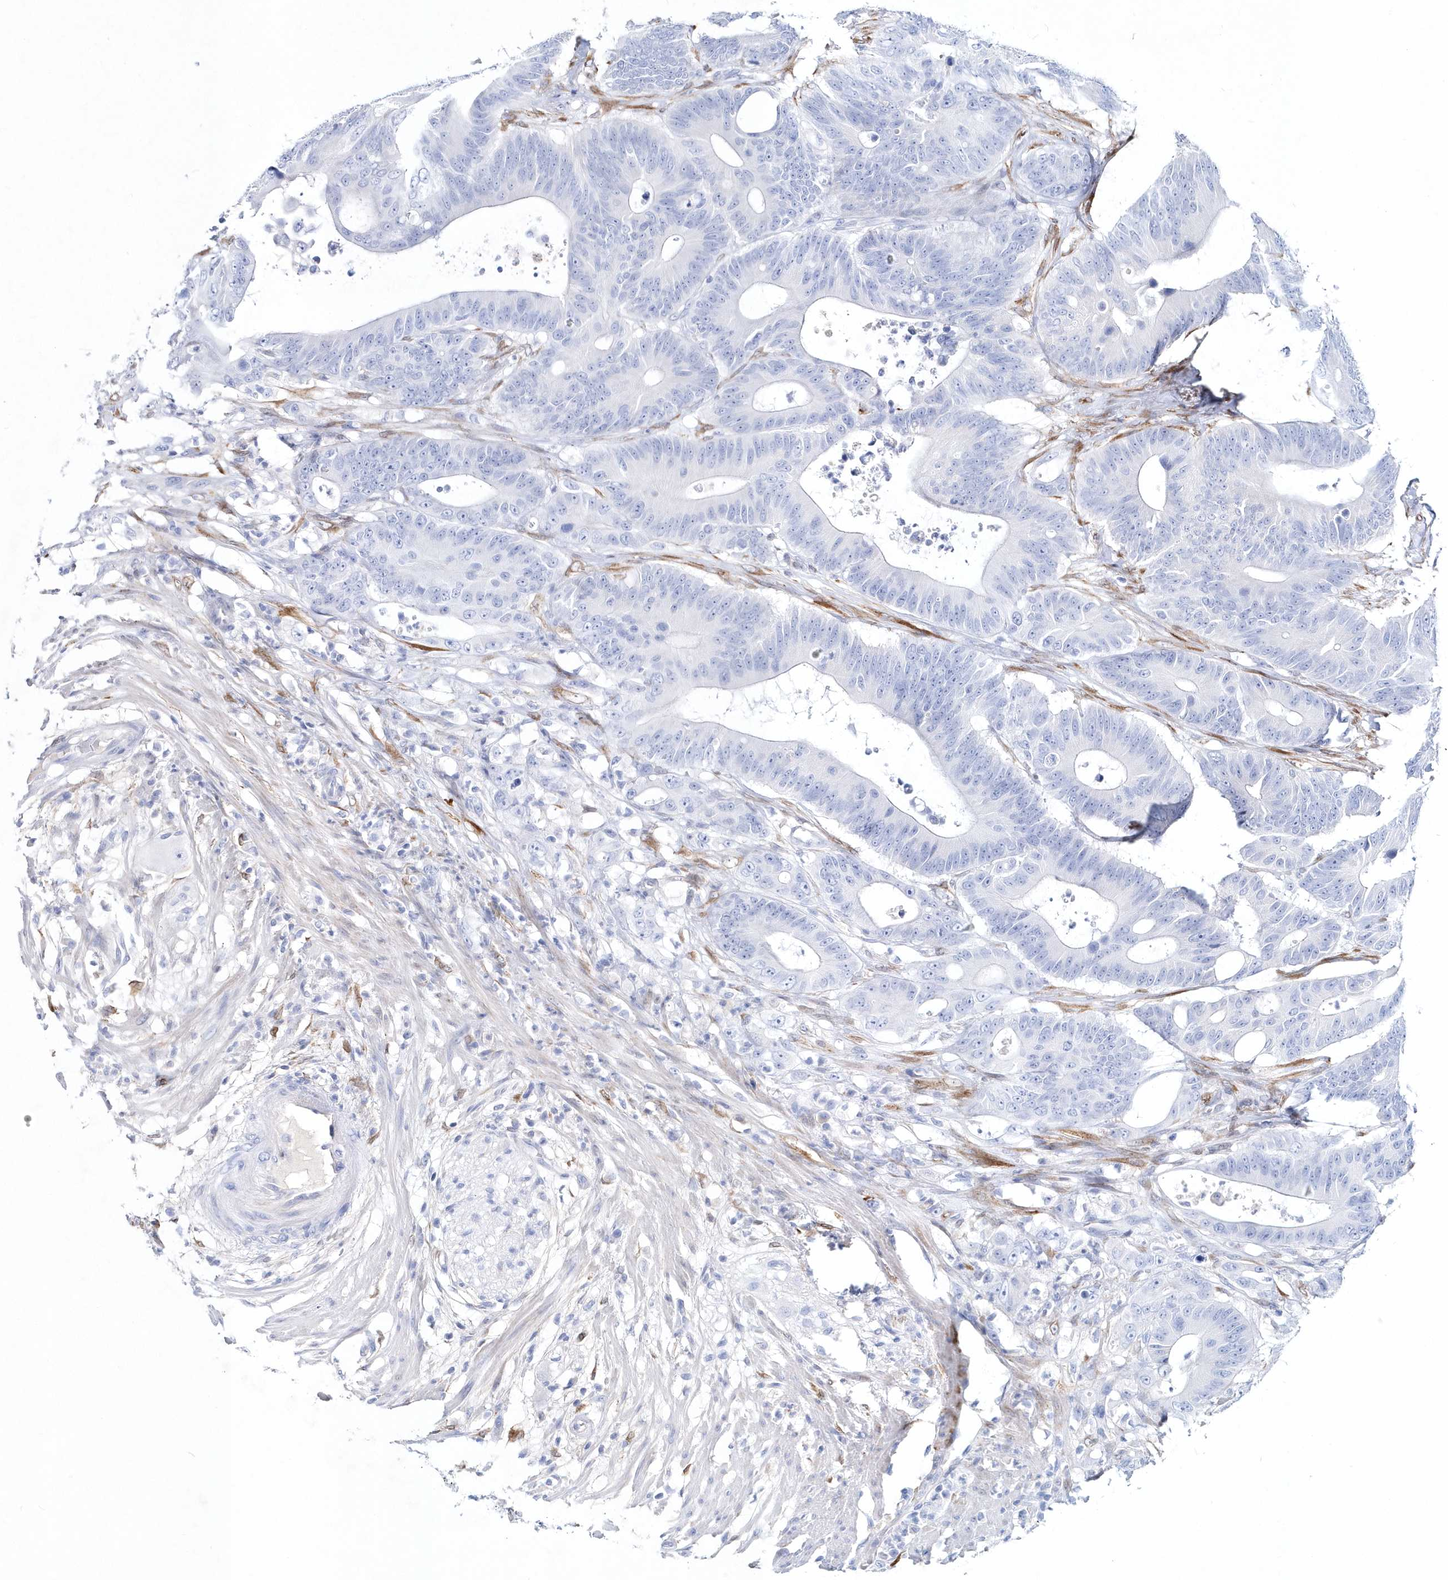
{"staining": {"intensity": "negative", "quantity": "none", "location": "none"}, "tissue": "colorectal cancer", "cell_type": "Tumor cells", "image_type": "cancer", "snomed": [{"axis": "morphology", "description": "Adenocarcinoma, NOS"}, {"axis": "topography", "description": "Colon"}], "caption": "Human colorectal cancer stained for a protein using immunohistochemistry (IHC) exhibits no positivity in tumor cells.", "gene": "SPINK7", "patient": {"sex": "male", "age": 83}}